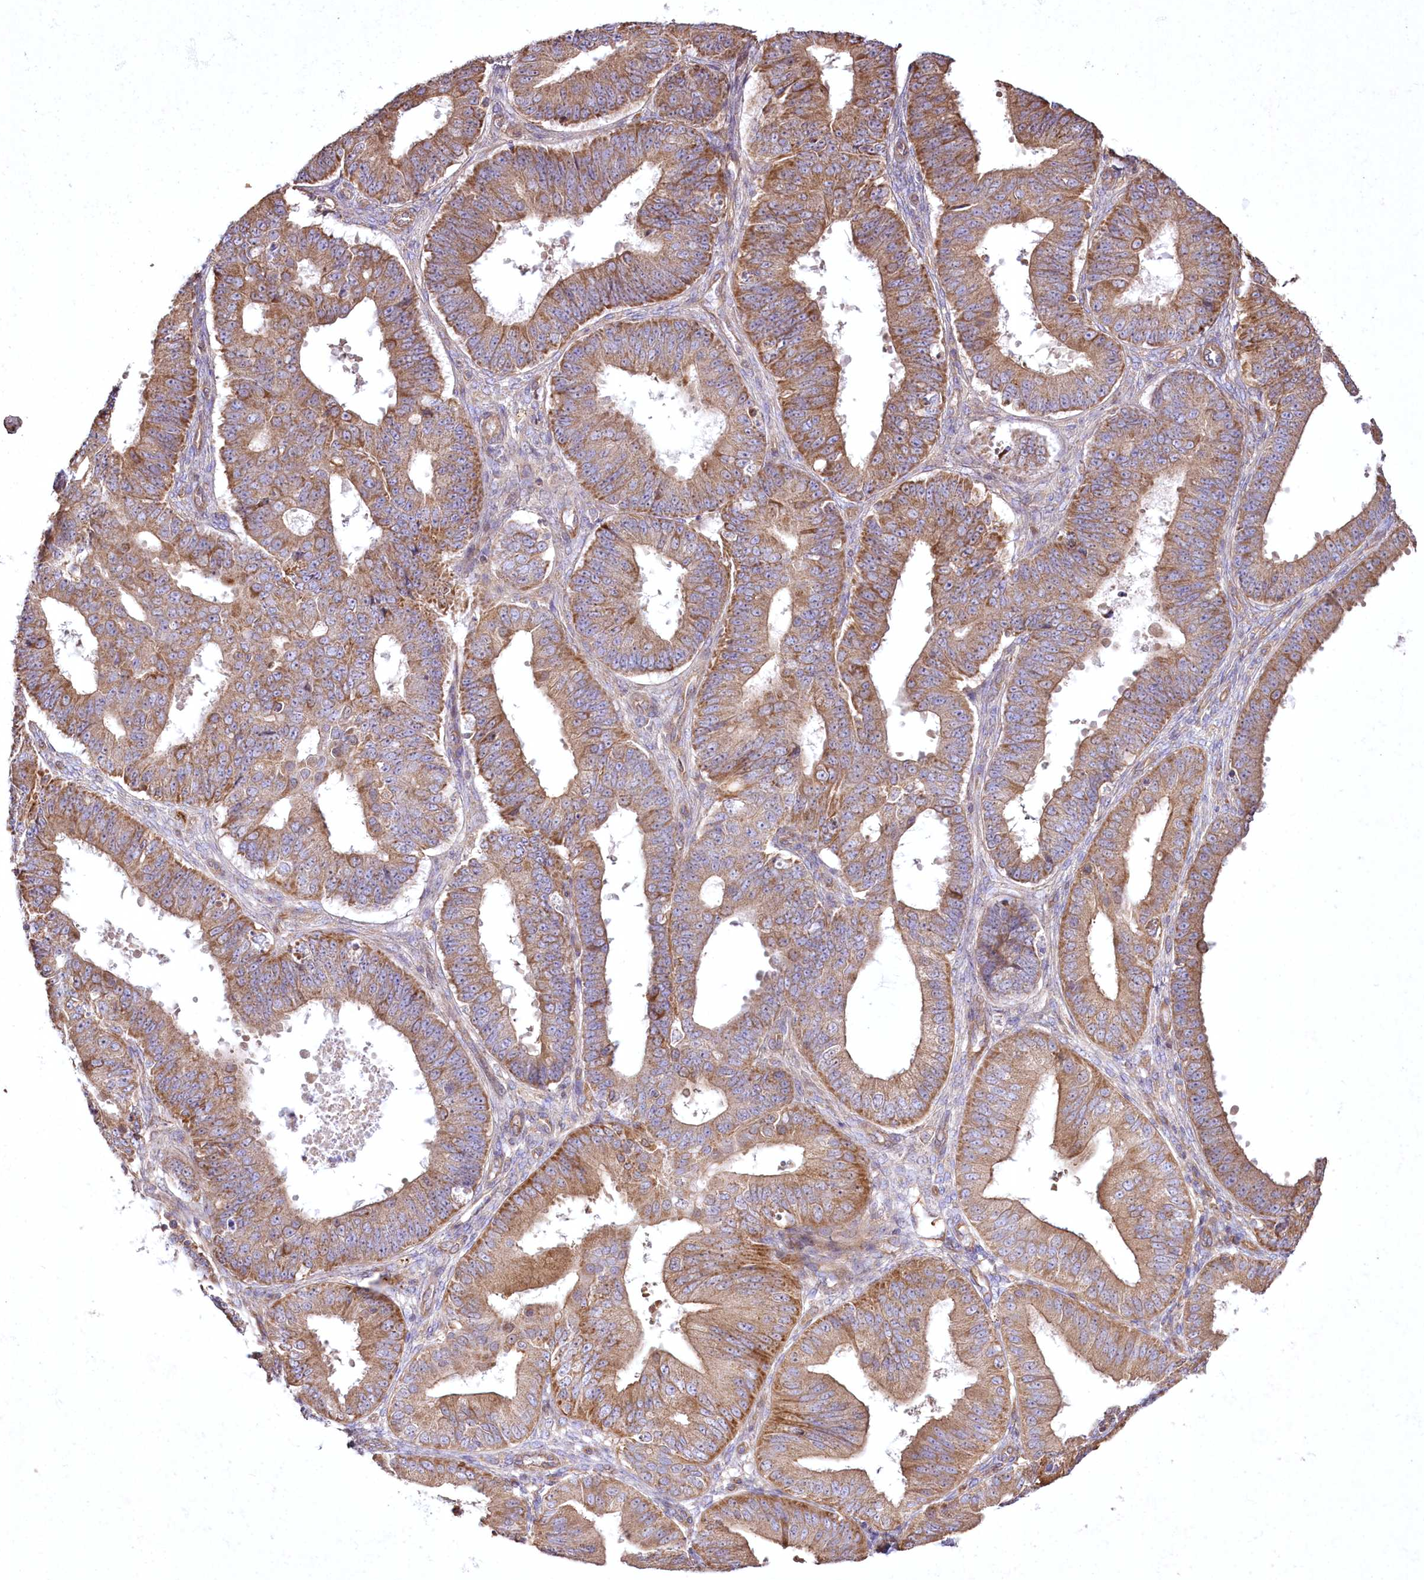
{"staining": {"intensity": "moderate", "quantity": ">75%", "location": "cytoplasmic/membranous"}, "tissue": "ovarian cancer", "cell_type": "Tumor cells", "image_type": "cancer", "snomed": [{"axis": "morphology", "description": "Carcinoma, endometroid"}, {"axis": "topography", "description": "Appendix"}, {"axis": "topography", "description": "Ovary"}], "caption": "The image exhibits staining of ovarian cancer, revealing moderate cytoplasmic/membranous protein positivity (brown color) within tumor cells. (Brightfield microscopy of DAB IHC at high magnification).", "gene": "SH3TC1", "patient": {"sex": "female", "age": 42}}